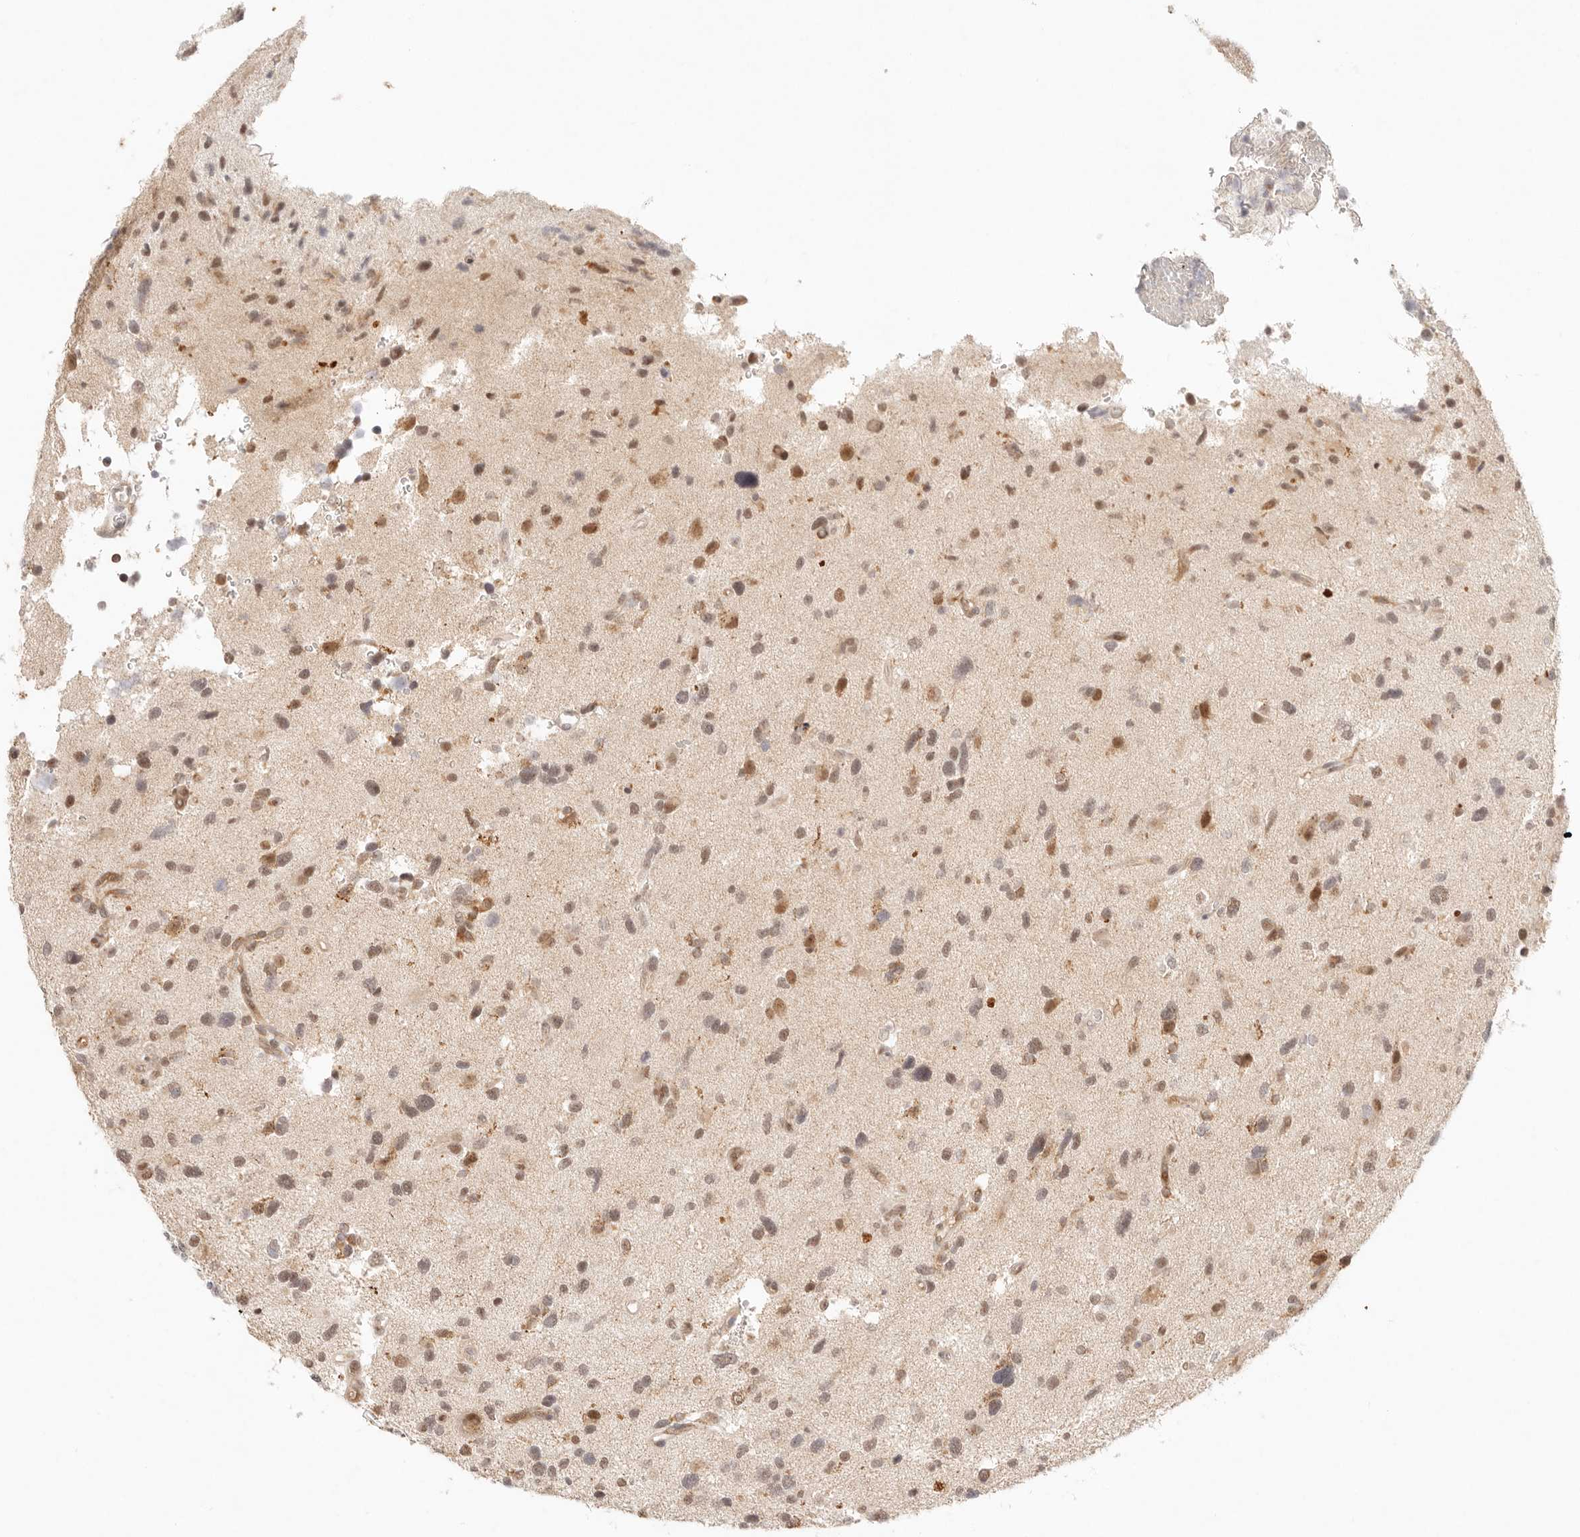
{"staining": {"intensity": "weak", "quantity": "25%-75%", "location": "nuclear"}, "tissue": "glioma", "cell_type": "Tumor cells", "image_type": "cancer", "snomed": [{"axis": "morphology", "description": "Glioma, malignant, High grade"}, {"axis": "topography", "description": "Brain"}], "caption": "IHC staining of malignant high-grade glioma, which demonstrates low levels of weak nuclear staining in about 25%-75% of tumor cells indicating weak nuclear protein positivity. The staining was performed using DAB (3,3'-diaminobenzidine) (brown) for protein detection and nuclei were counterstained in hematoxylin (blue).", "gene": "GPR156", "patient": {"sex": "male", "age": 33}}